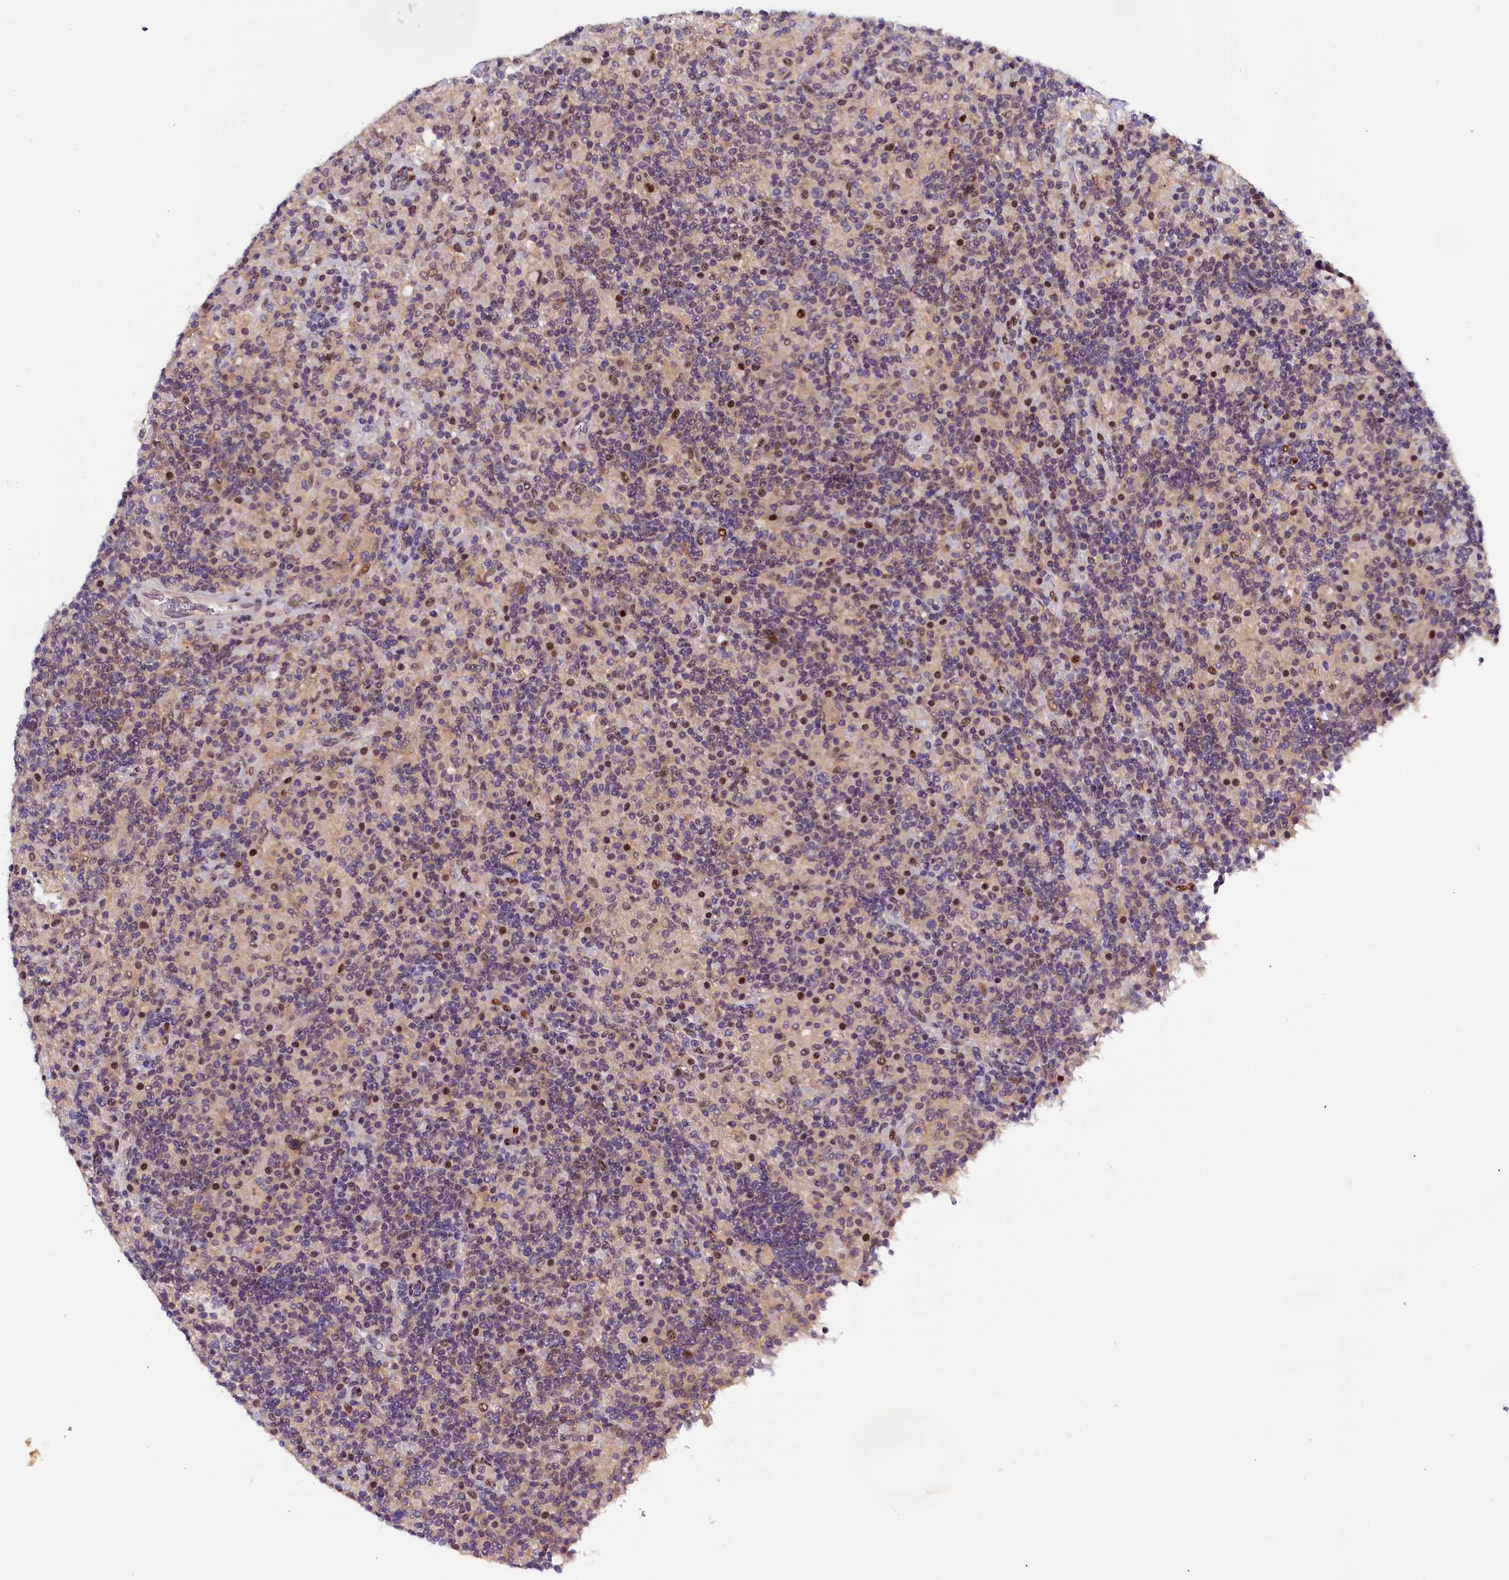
{"staining": {"intensity": "negative", "quantity": "none", "location": "none"}, "tissue": "lymphoma", "cell_type": "Tumor cells", "image_type": "cancer", "snomed": [{"axis": "morphology", "description": "Hodgkin's disease, NOS"}, {"axis": "topography", "description": "Lymph node"}], "caption": "Tumor cells are negative for protein expression in human Hodgkin's disease.", "gene": "ENKD1", "patient": {"sex": "male", "age": 70}}